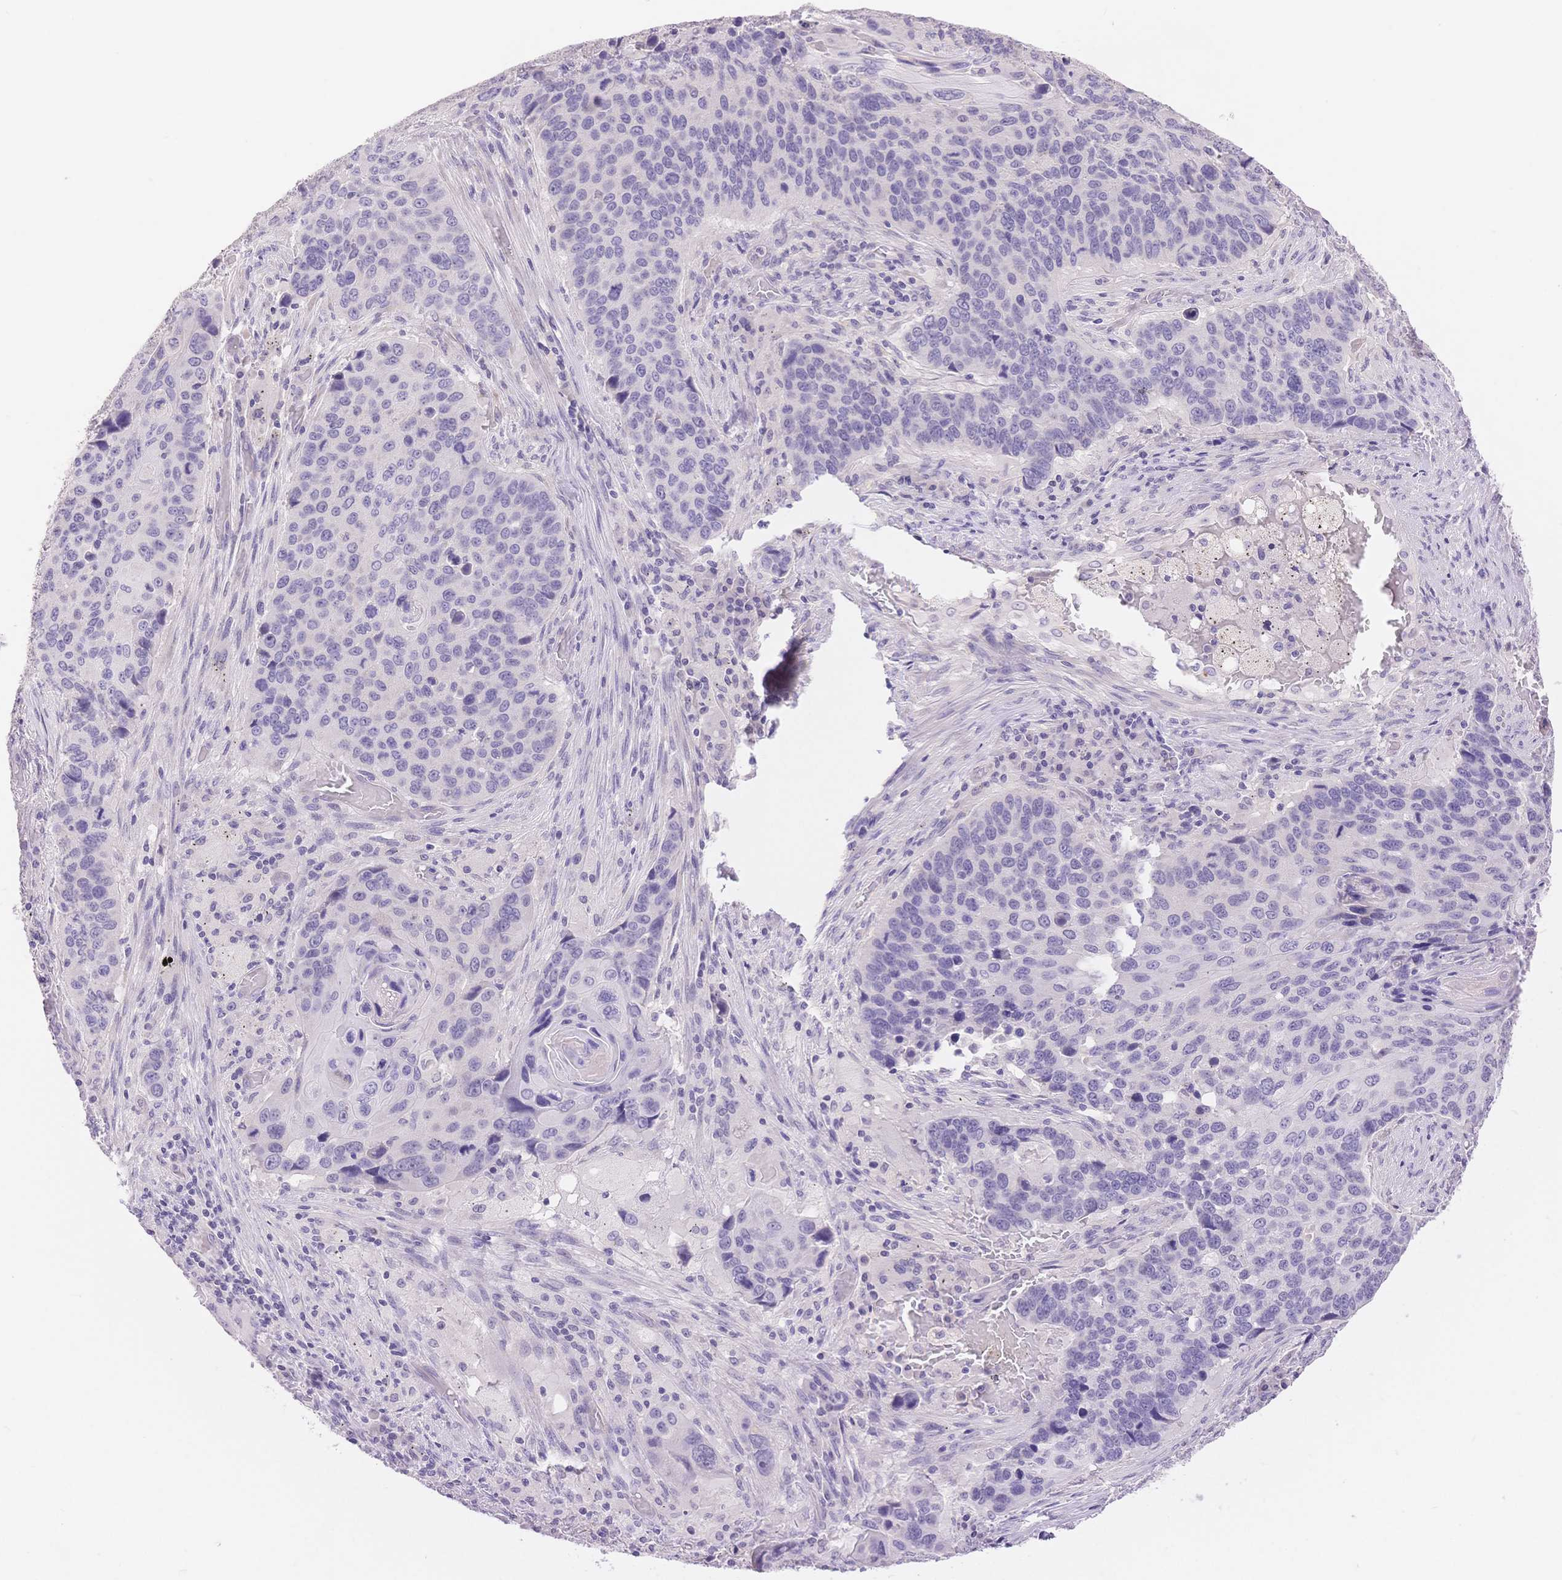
{"staining": {"intensity": "negative", "quantity": "none", "location": "none"}, "tissue": "lung cancer", "cell_type": "Tumor cells", "image_type": "cancer", "snomed": [{"axis": "morphology", "description": "Squamous cell carcinoma, NOS"}, {"axis": "topography", "description": "Lung"}], "caption": "DAB immunohistochemical staining of human lung cancer displays no significant positivity in tumor cells.", "gene": "MYOM1", "patient": {"sex": "male", "age": 68}}